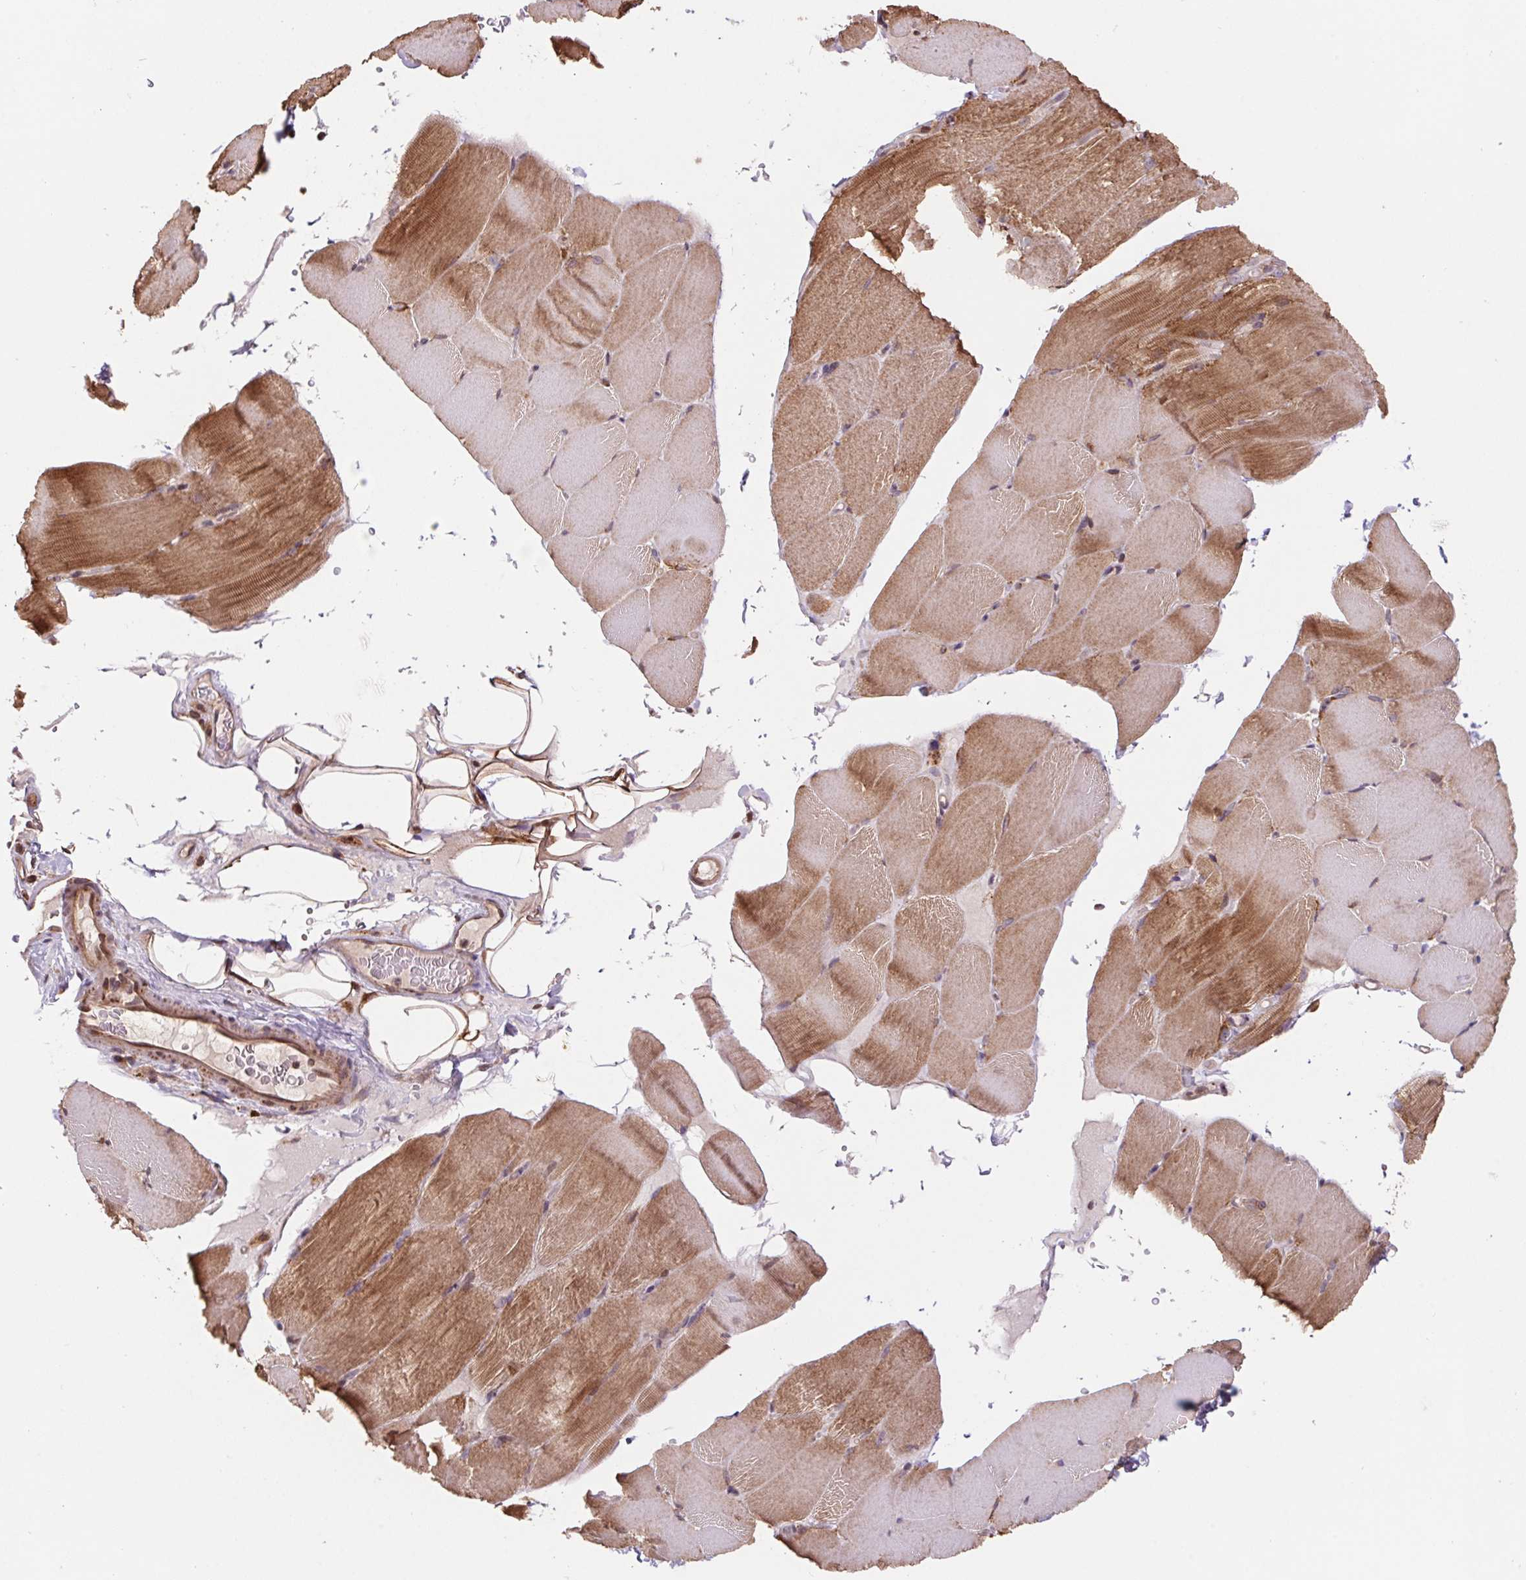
{"staining": {"intensity": "moderate", "quantity": "25%-75%", "location": "cytoplasmic/membranous"}, "tissue": "skeletal muscle", "cell_type": "Myocytes", "image_type": "normal", "snomed": [{"axis": "morphology", "description": "Normal tissue, NOS"}, {"axis": "topography", "description": "Skeletal muscle"}], "caption": "Skeletal muscle stained with a brown dye demonstrates moderate cytoplasmic/membranous positive positivity in approximately 25%-75% of myocytes.", "gene": "PDHA1", "patient": {"sex": "female", "age": 37}}